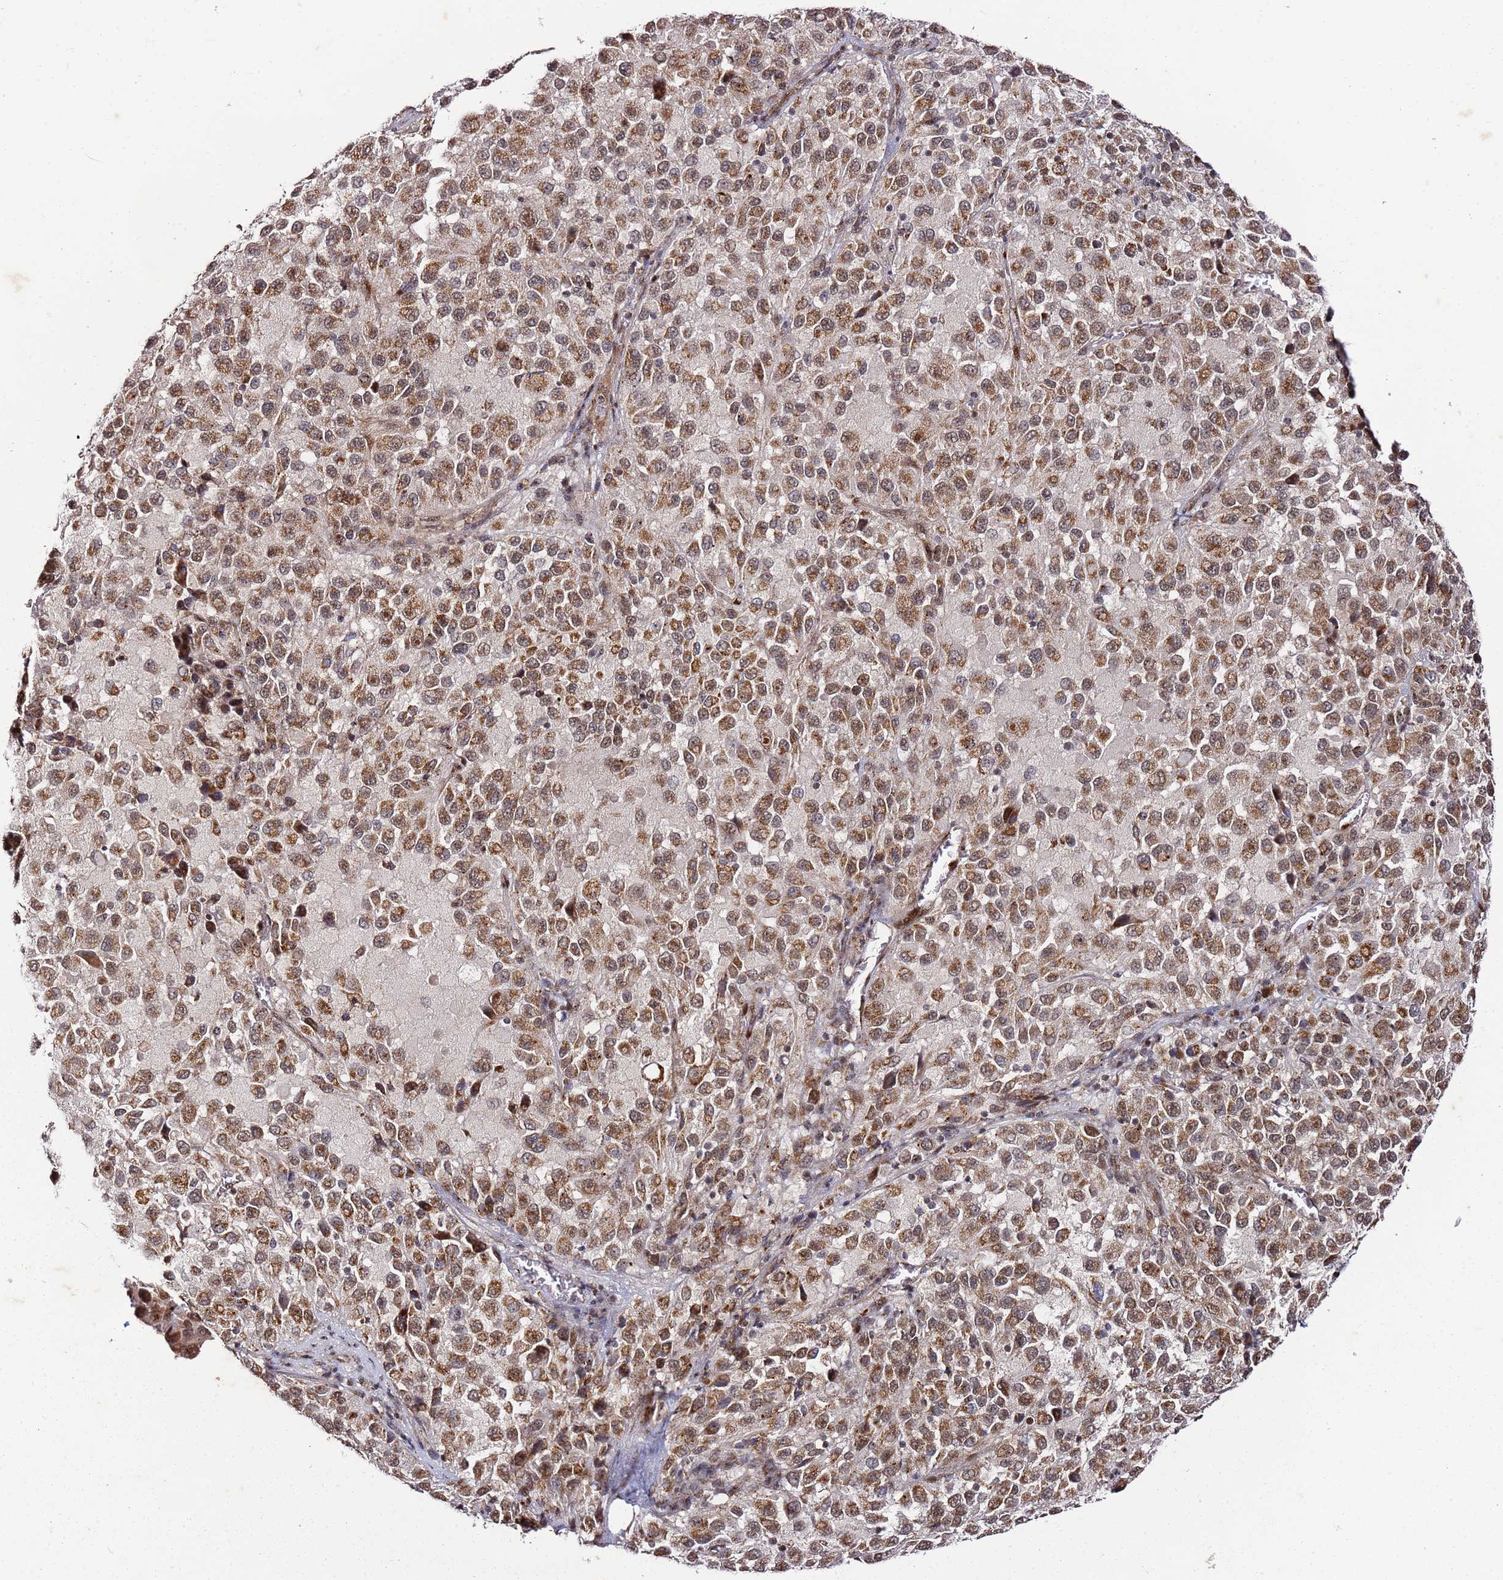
{"staining": {"intensity": "moderate", "quantity": ">75%", "location": "cytoplasmic/membranous,nuclear"}, "tissue": "melanoma", "cell_type": "Tumor cells", "image_type": "cancer", "snomed": [{"axis": "morphology", "description": "Malignant melanoma, Metastatic site"}, {"axis": "topography", "description": "Lung"}], "caption": "Immunohistochemistry (IHC) (DAB (3,3'-diaminobenzidine)) staining of human melanoma shows moderate cytoplasmic/membranous and nuclear protein expression in about >75% of tumor cells.", "gene": "TP53AIP1", "patient": {"sex": "male", "age": 64}}